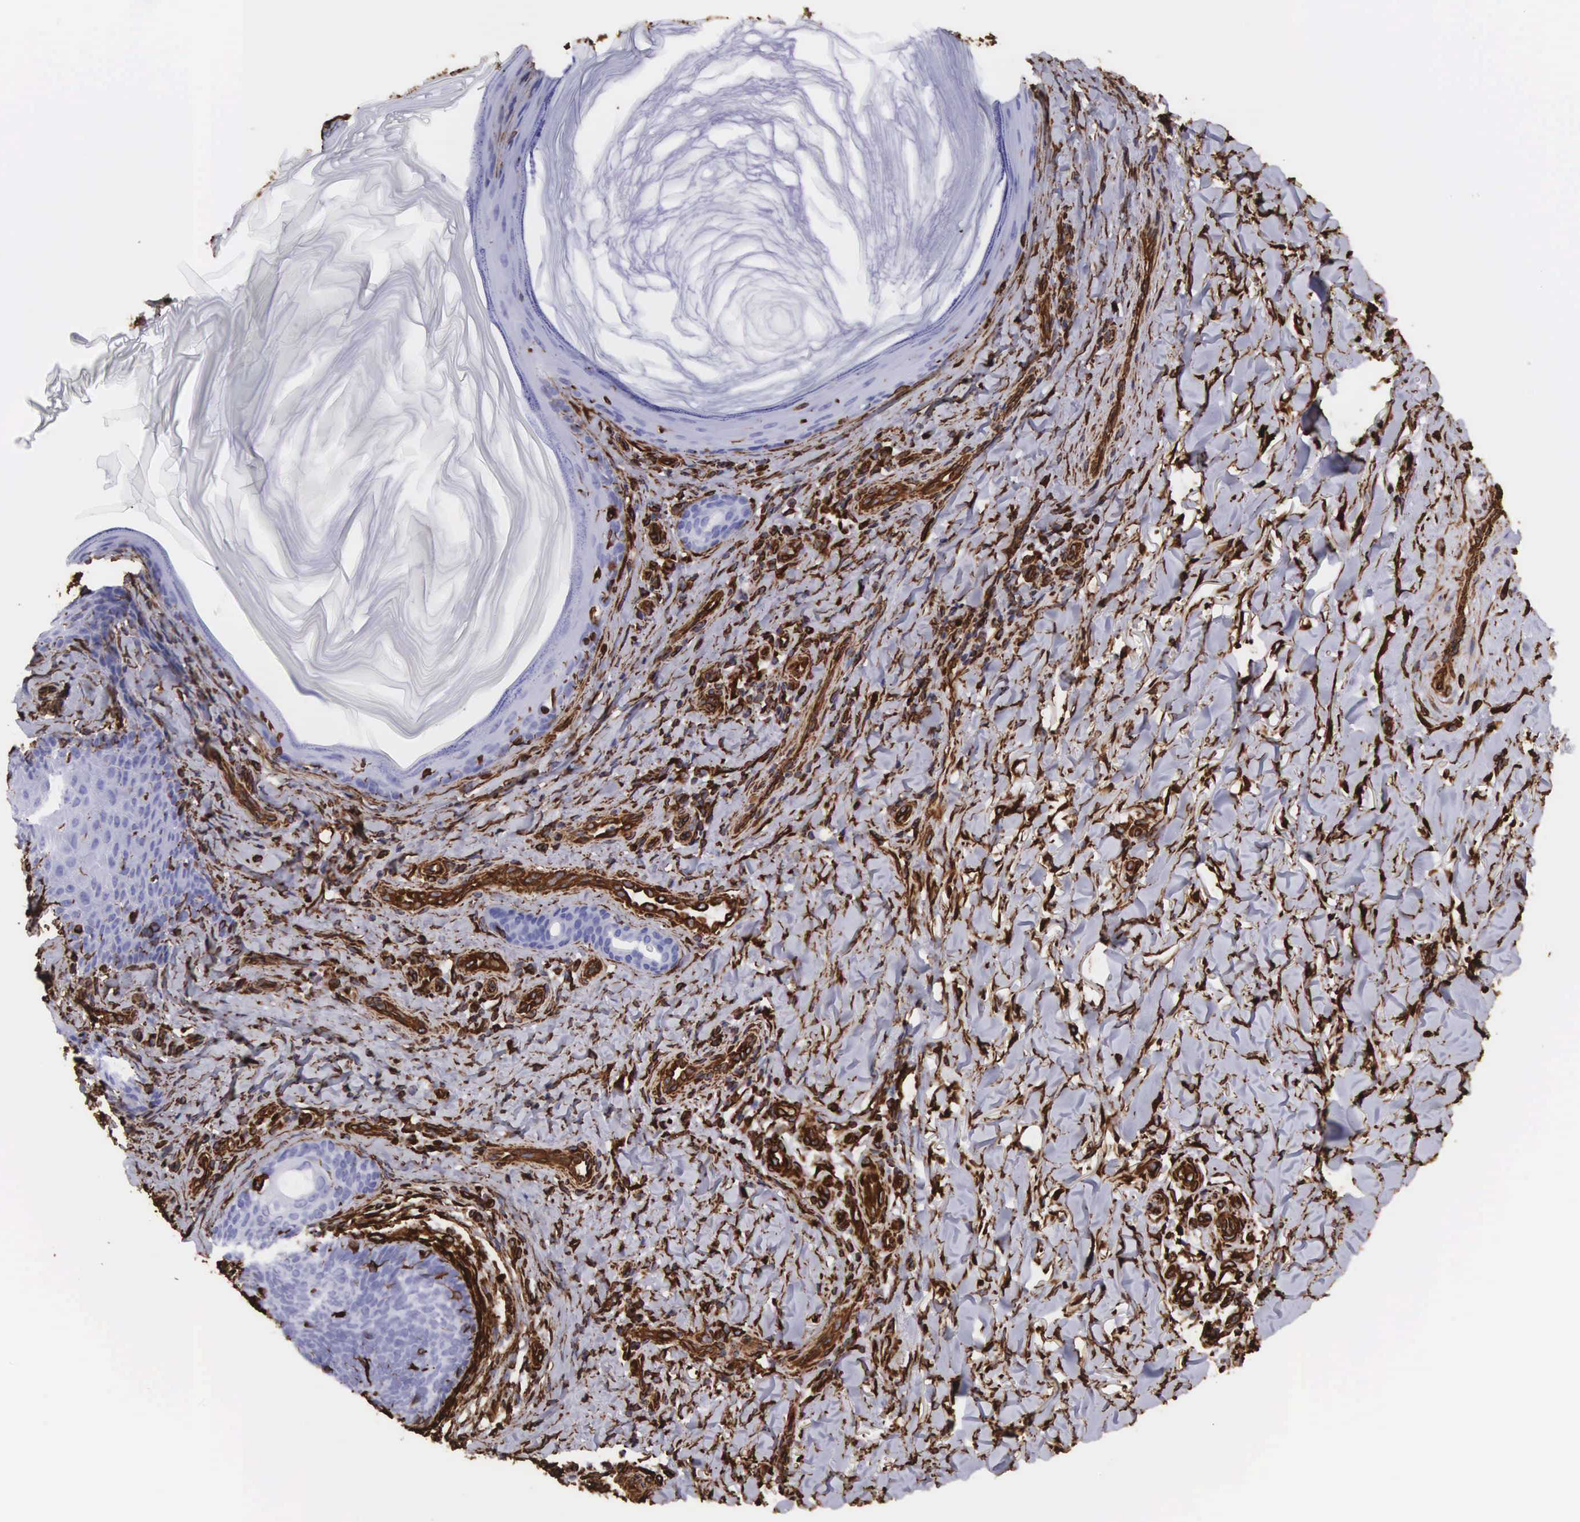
{"staining": {"intensity": "strong", "quantity": "<25%", "location": "cytoplasmic/membranous"}, "tissue": "skin cancer", "cell_type": "Tumor cells", "image_type": "cancer", "snomed": [{"axis": "morphology", "description": "Normal tissue, NOS"}, {"axis": "morphology", "description": "Basal cell carcinoma"}, {"axis": "topography", "description": "Skin"}], "caption": "IHC (DAB) staining of skin cancer exhibits strong cytoplasmic/membranous protein positivity in about <25% of tumor cells.", "gene": "VIM", "patient": {"sex": "male", "age": 81}}